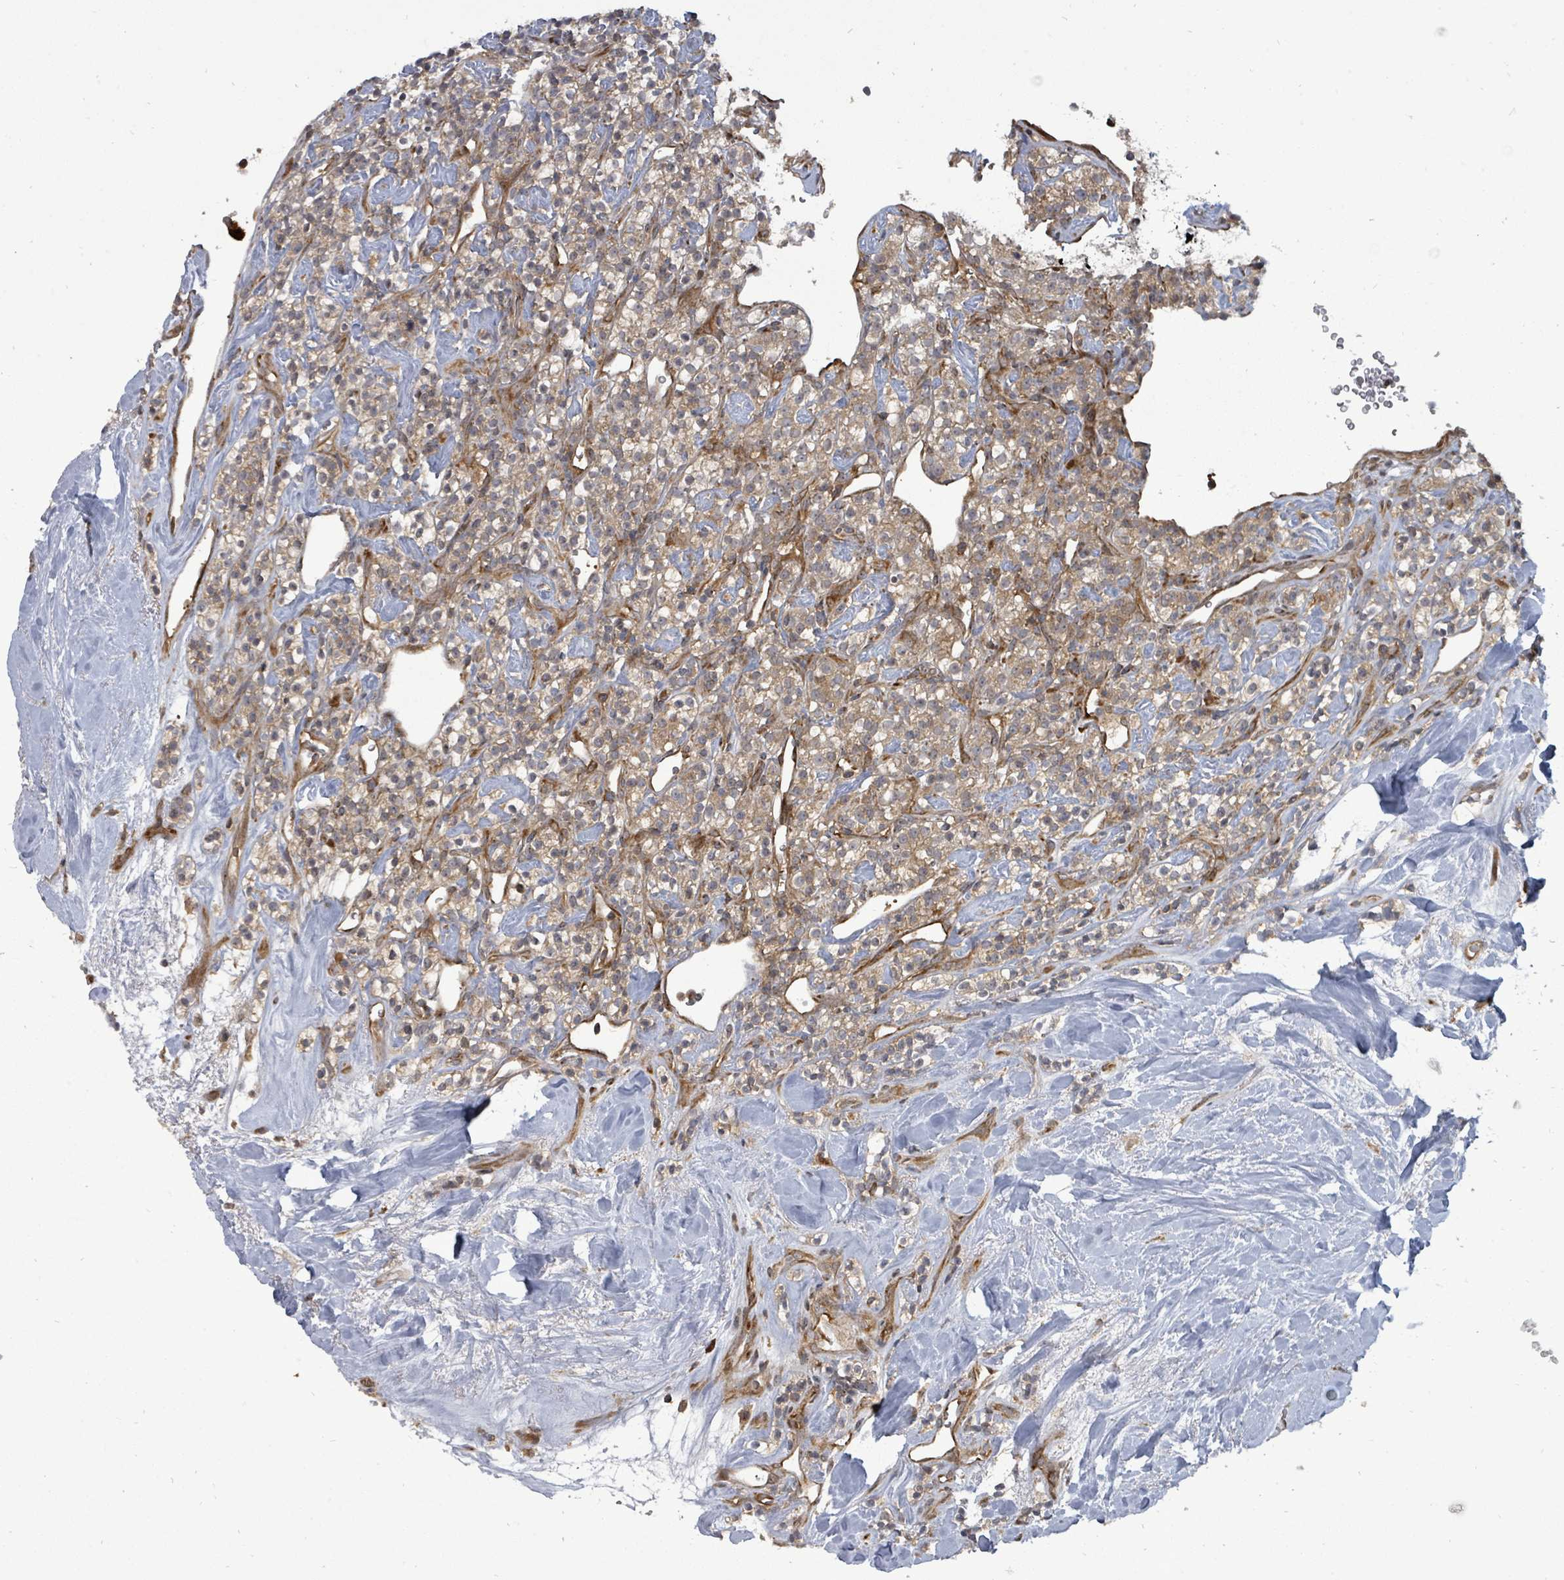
{"staining": {"intensity": "weak", "quantity": ">75%", "location": "cytoplasmic/membranous"}, "tissue": "renal cancer", "cell_type": "Tumor cells", "image_type": "cancer", "snomed": [{"axis": "morphology", "description": "Adenocarcinoma, NOS"}, {"axis": "topography", "description": "Kidney"}], "caption": "The photomicrograph exhibits a brown stain indicating the presence of a protein in the cytoplasmic/membranous of tumor cells in renal adenocarcinoma.", "gene": "EIF3C", "patient": {"sex": "male", "age": 77}}